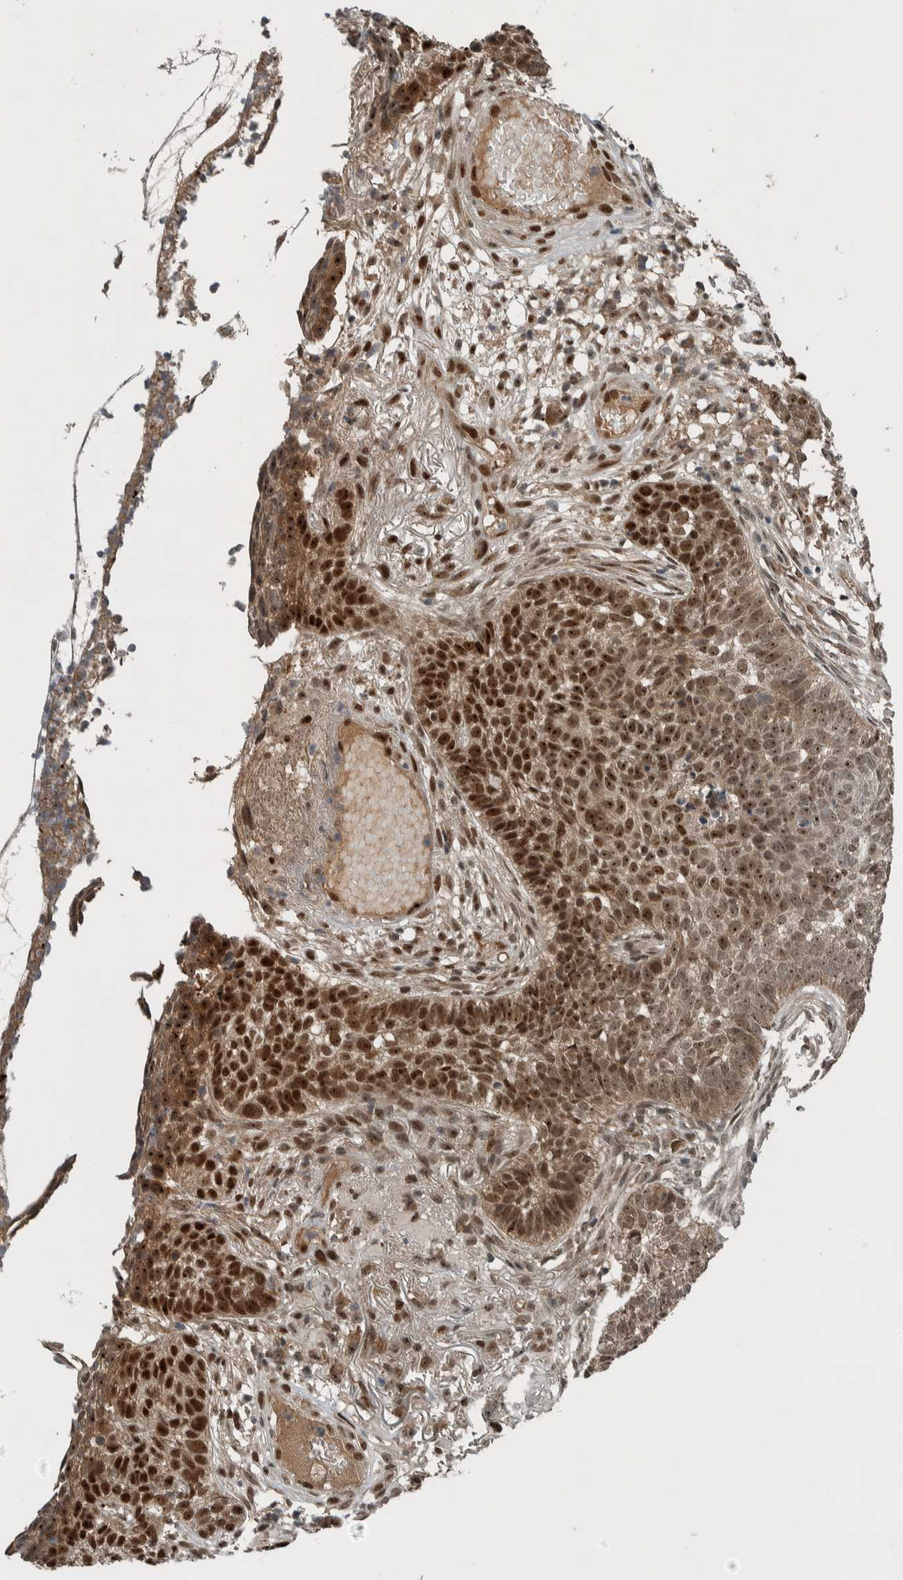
{"staining": {"intensity": "strong", "quantity": ">75%", "location": "nuclear"}, "tissue": "skin cancer", "cell_type": "Tumor cells", "image_type": "cancer", "snomed": [{"axis": "morphology", "description": "Basal cell carcinoma"}, {"axis": "topography", "description": "Skin"}], "caption": "An image of basal cell carcinoma (skin) stained for a protein displays strong nuclear brown staining in tumor cells.", "gene": "XPO5", "patient": {"sex": "male", "age": 85}}